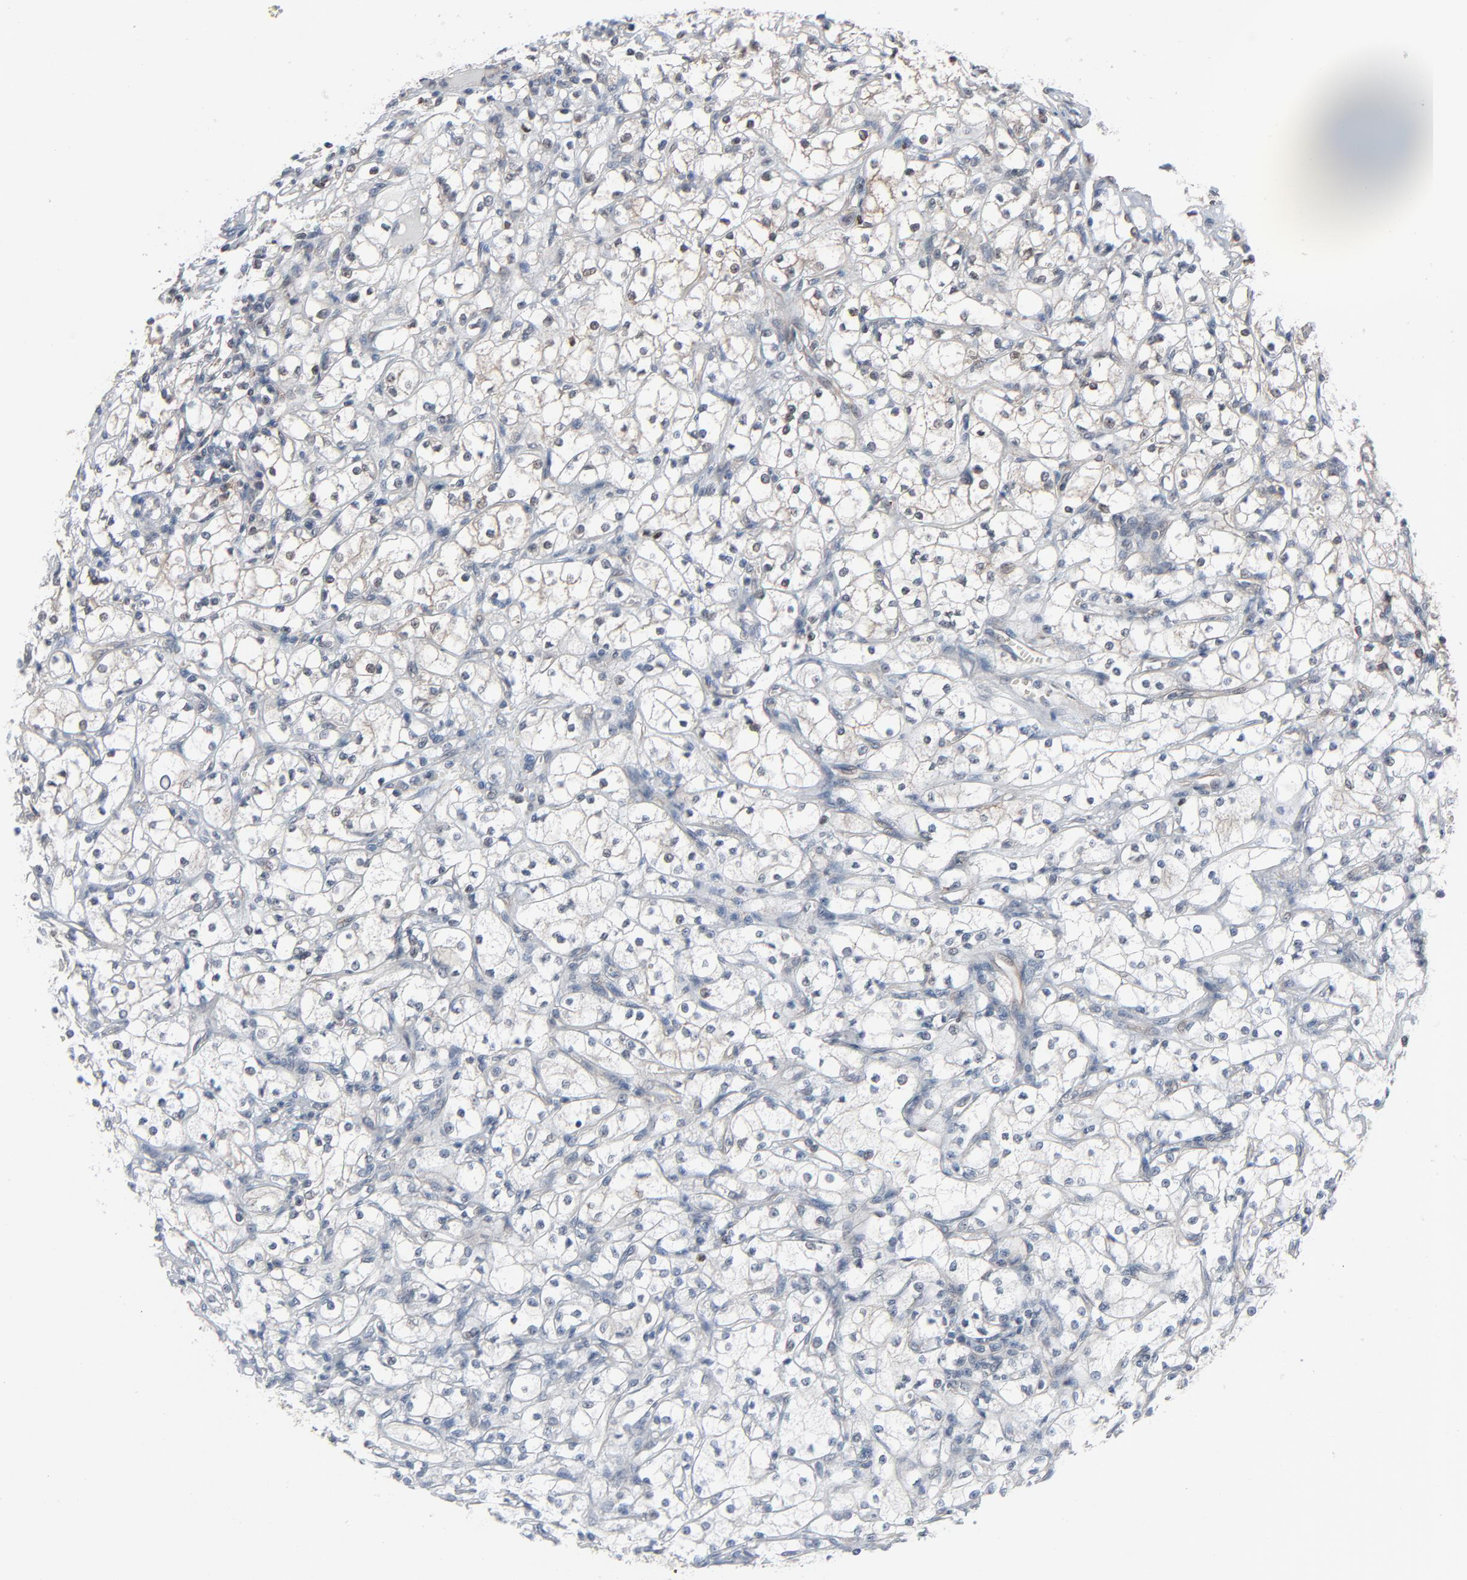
{"staining": {"intensity": "negative", "quantity": "none", "location": "none"}, "tissue": "renal cancer", "cell_type": "Tumor cells", "image_type": "cancer", "snomed": [{"axis": "morphology", "description": "Adenocarcinoma, NOS"}, {"axis": "topography", "description": "Kidney"}], "caption": "A histopathology image of human renal cancer is negative for staining in tumor cells.", "gene": "OPTN", "patient": {"sex": "male", "age": 61}}